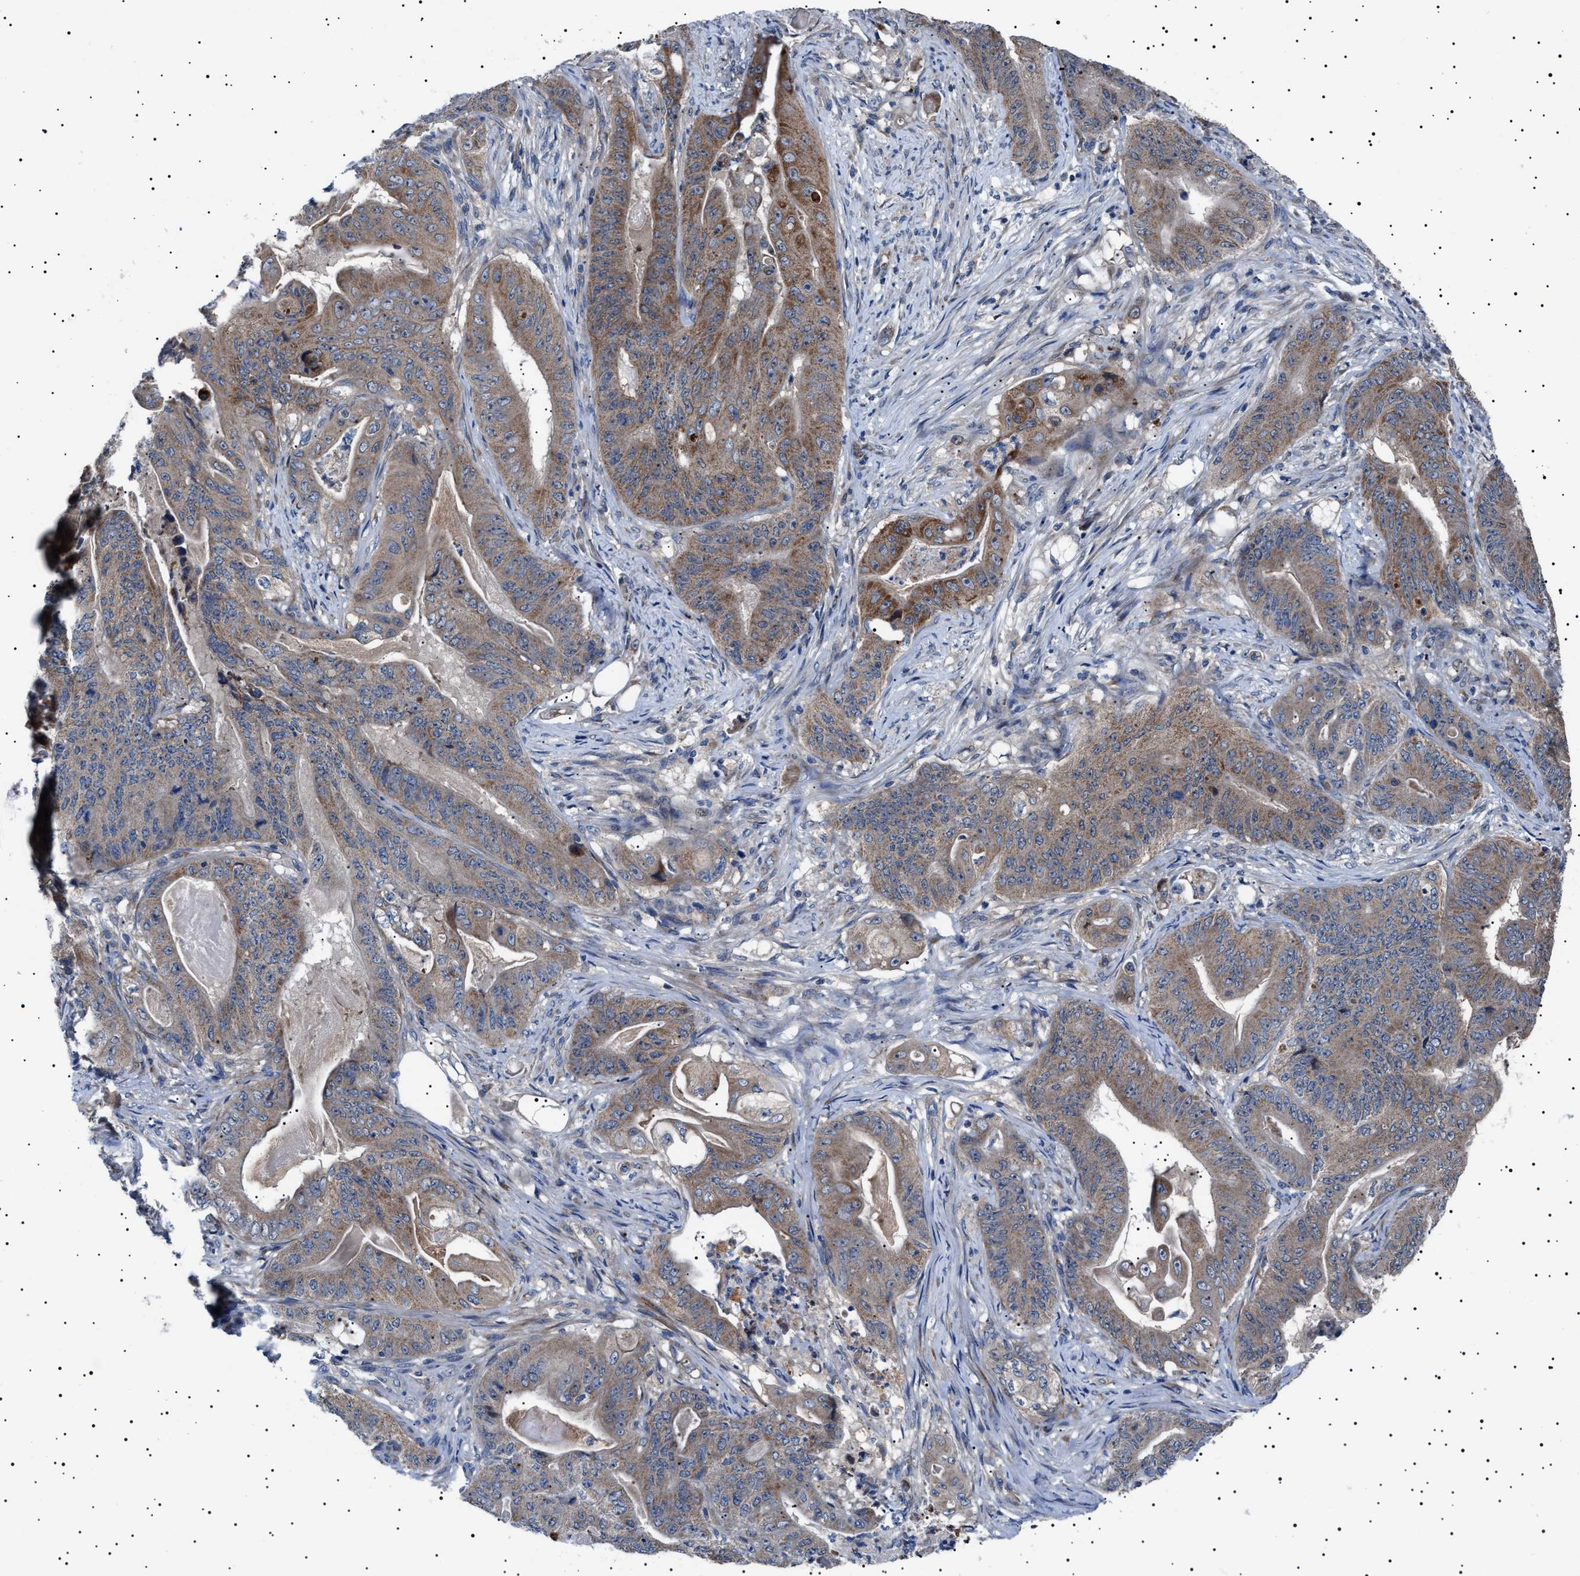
{"staining": {"intensity": "moderate", "quantity": ">75%", "location": "cytoplasmic/membranous"}, "tissue": "stomach cancer", "cell_type": "Tumor cells", "image_type": "cancer", "snomed": [{"axis": "morphology", "description": "Adenocarcinoma, NOS"}, {"axis": "topography", "description": "Stomach"}], "caption": "Stomach cancer (adenocarcinoma) was stained to show a protein in brown. There is medium levels of moderate cytoplasmic/membranous staining in approximately >75% of tumor cells. (IHC, brightfield microscopy, high magnification).", "gene": "PTRH1", "patient": {"sex": "female", "age": 73}}